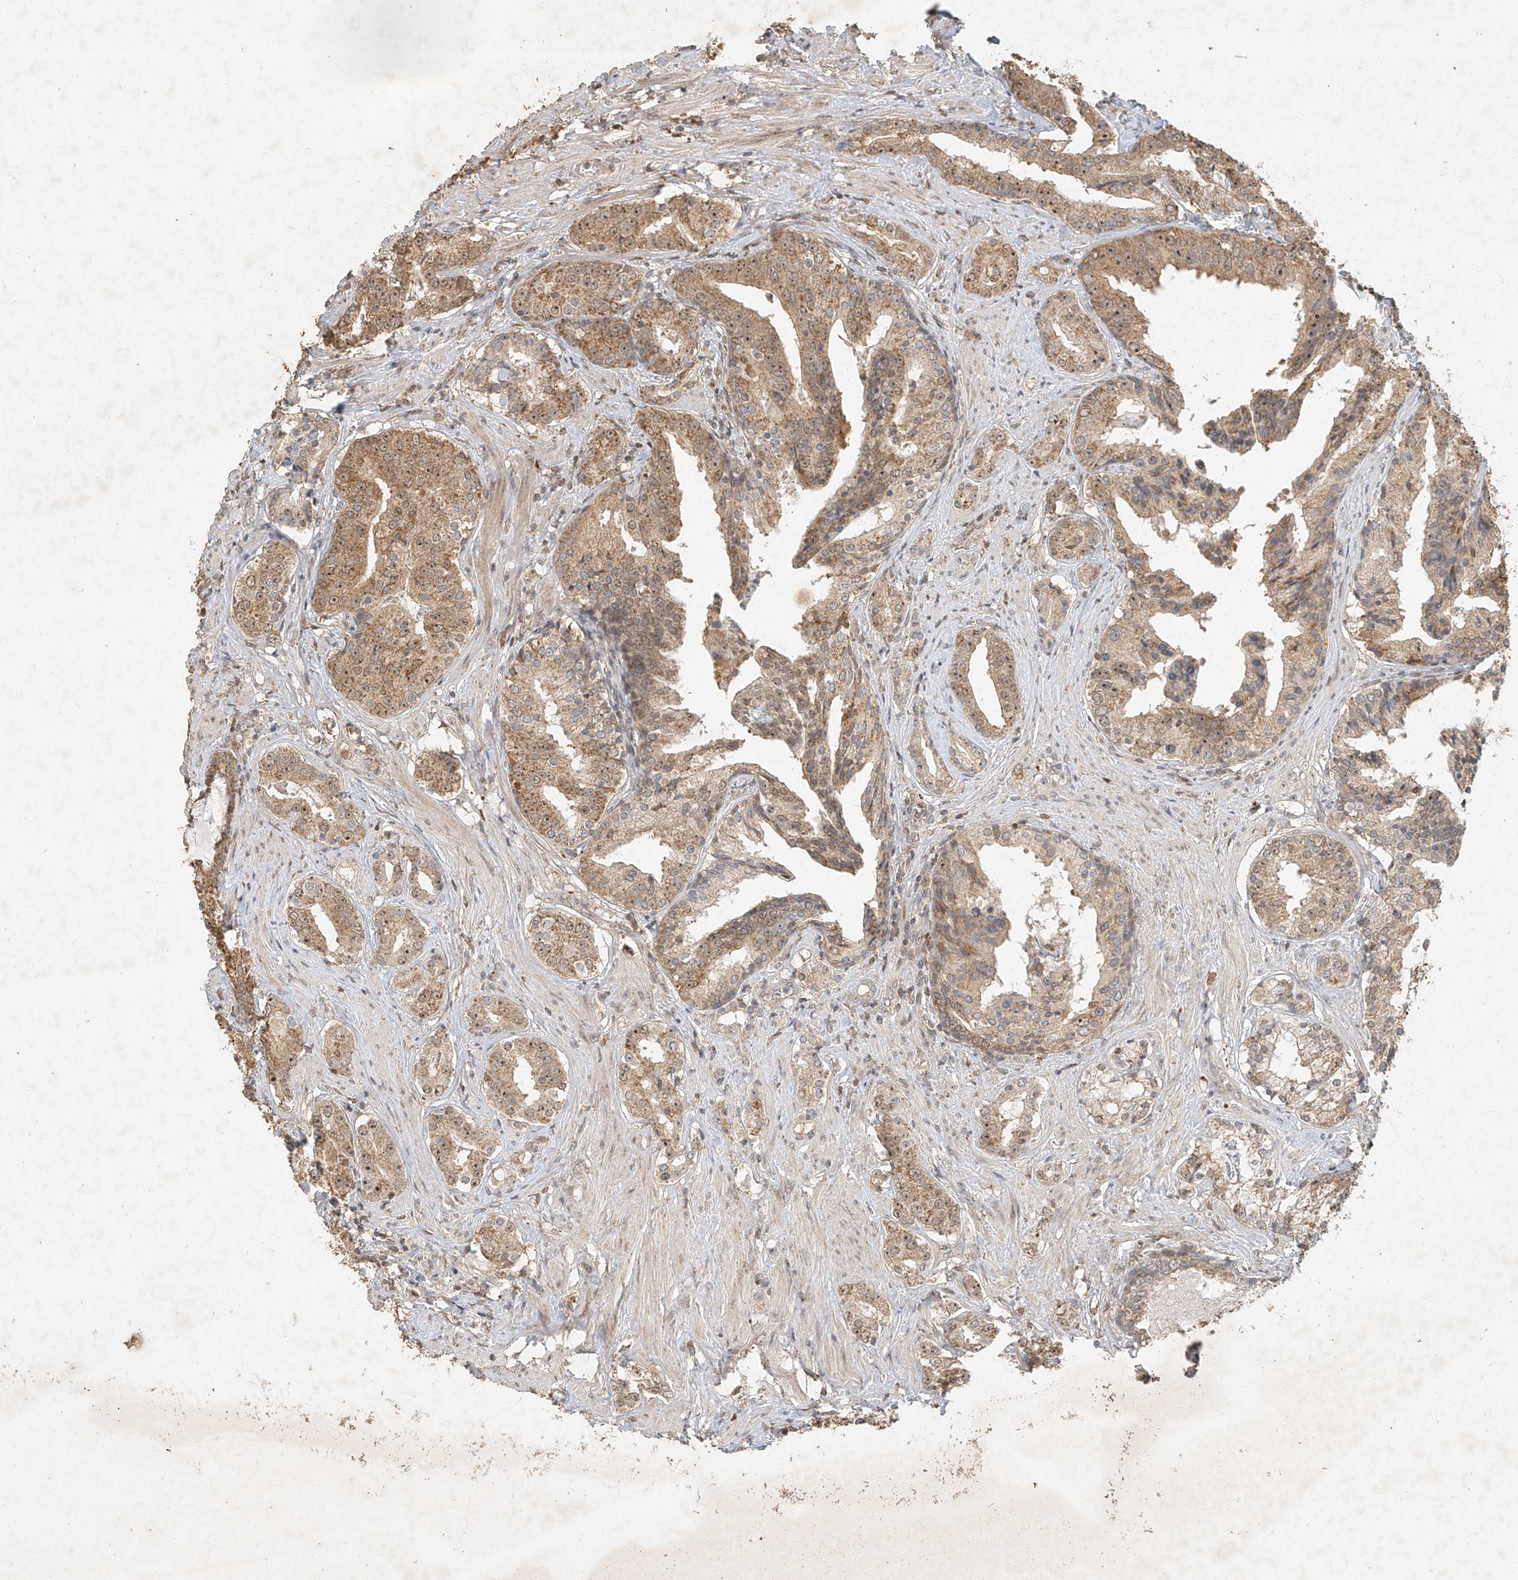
{"staining": {"intensity": "moderate", "quantity": ">75%", "location": "cytoplasmic/membranous,nuclear"}, "tissue": "prostate cancer", "cell_type": "Tumor cells", "image_type": "cancer", "snomed": [{"axis": "morphology", "description": "Adenocarcinoma, High grade"}, {"axis": "topography", "description": "Prostate"}], "caption": "IHC staining of prostate cancer, which displays medium levels of moderate cytoplasmic/membranous and nuclear staining in approximately >75% of tumor cells indicating moderate cytoplasmic/membranous and nuclear protein positivity. The staining was performed using DAB (brown) for protein detection and nuclei were counterstained in hematoxylin (blue).", "gene": "CXorf58", "patient": {"sex": "male", "age": 58}}